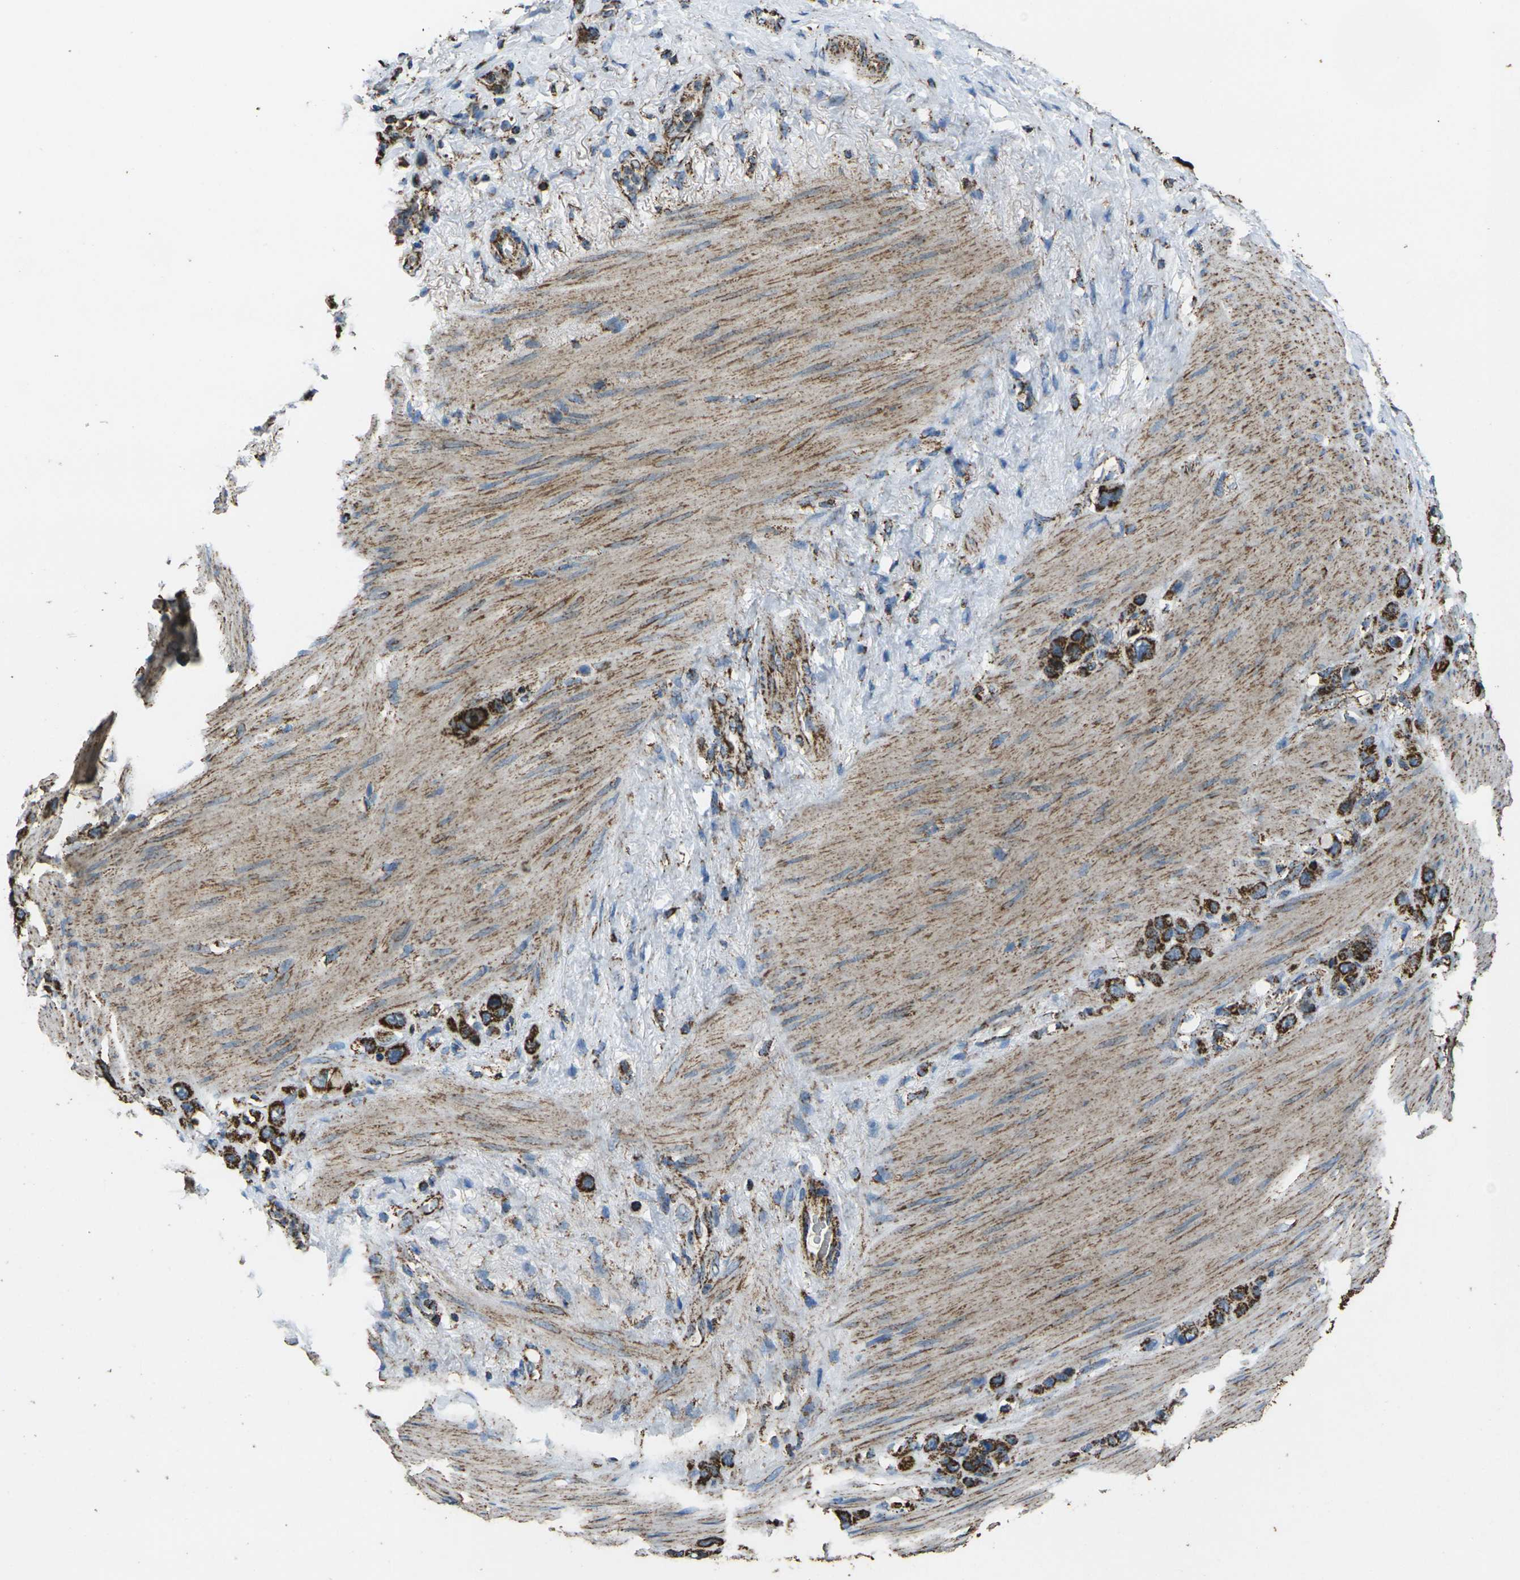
{"staining": {"intensity": "strong", "quantity": ">75%", "location": "cytoplasmic/membranous"}, "tissue": "stomach cancer", "cell_type": "Tumor cells", "image_type": "cancer", "snomed": [{"axis": "morphology", "description": "Adenocarcinoma, NOS"}, {"axis": "morphology", "description": "Adenocarcinoma, High grade"}, {"axis": "topography", "description": "Stomach, upper"}, {"axis": "topography", "description": "Stomach, lower"}], "caption": "Brown immunohistochemical staining in stomach adenocarcinoma shows strong cytoplasmic/membranous expression in approximately >75% of tumor cells.", "gene": "KLHL5", "patient": {"sex": "female", "age": 65}}